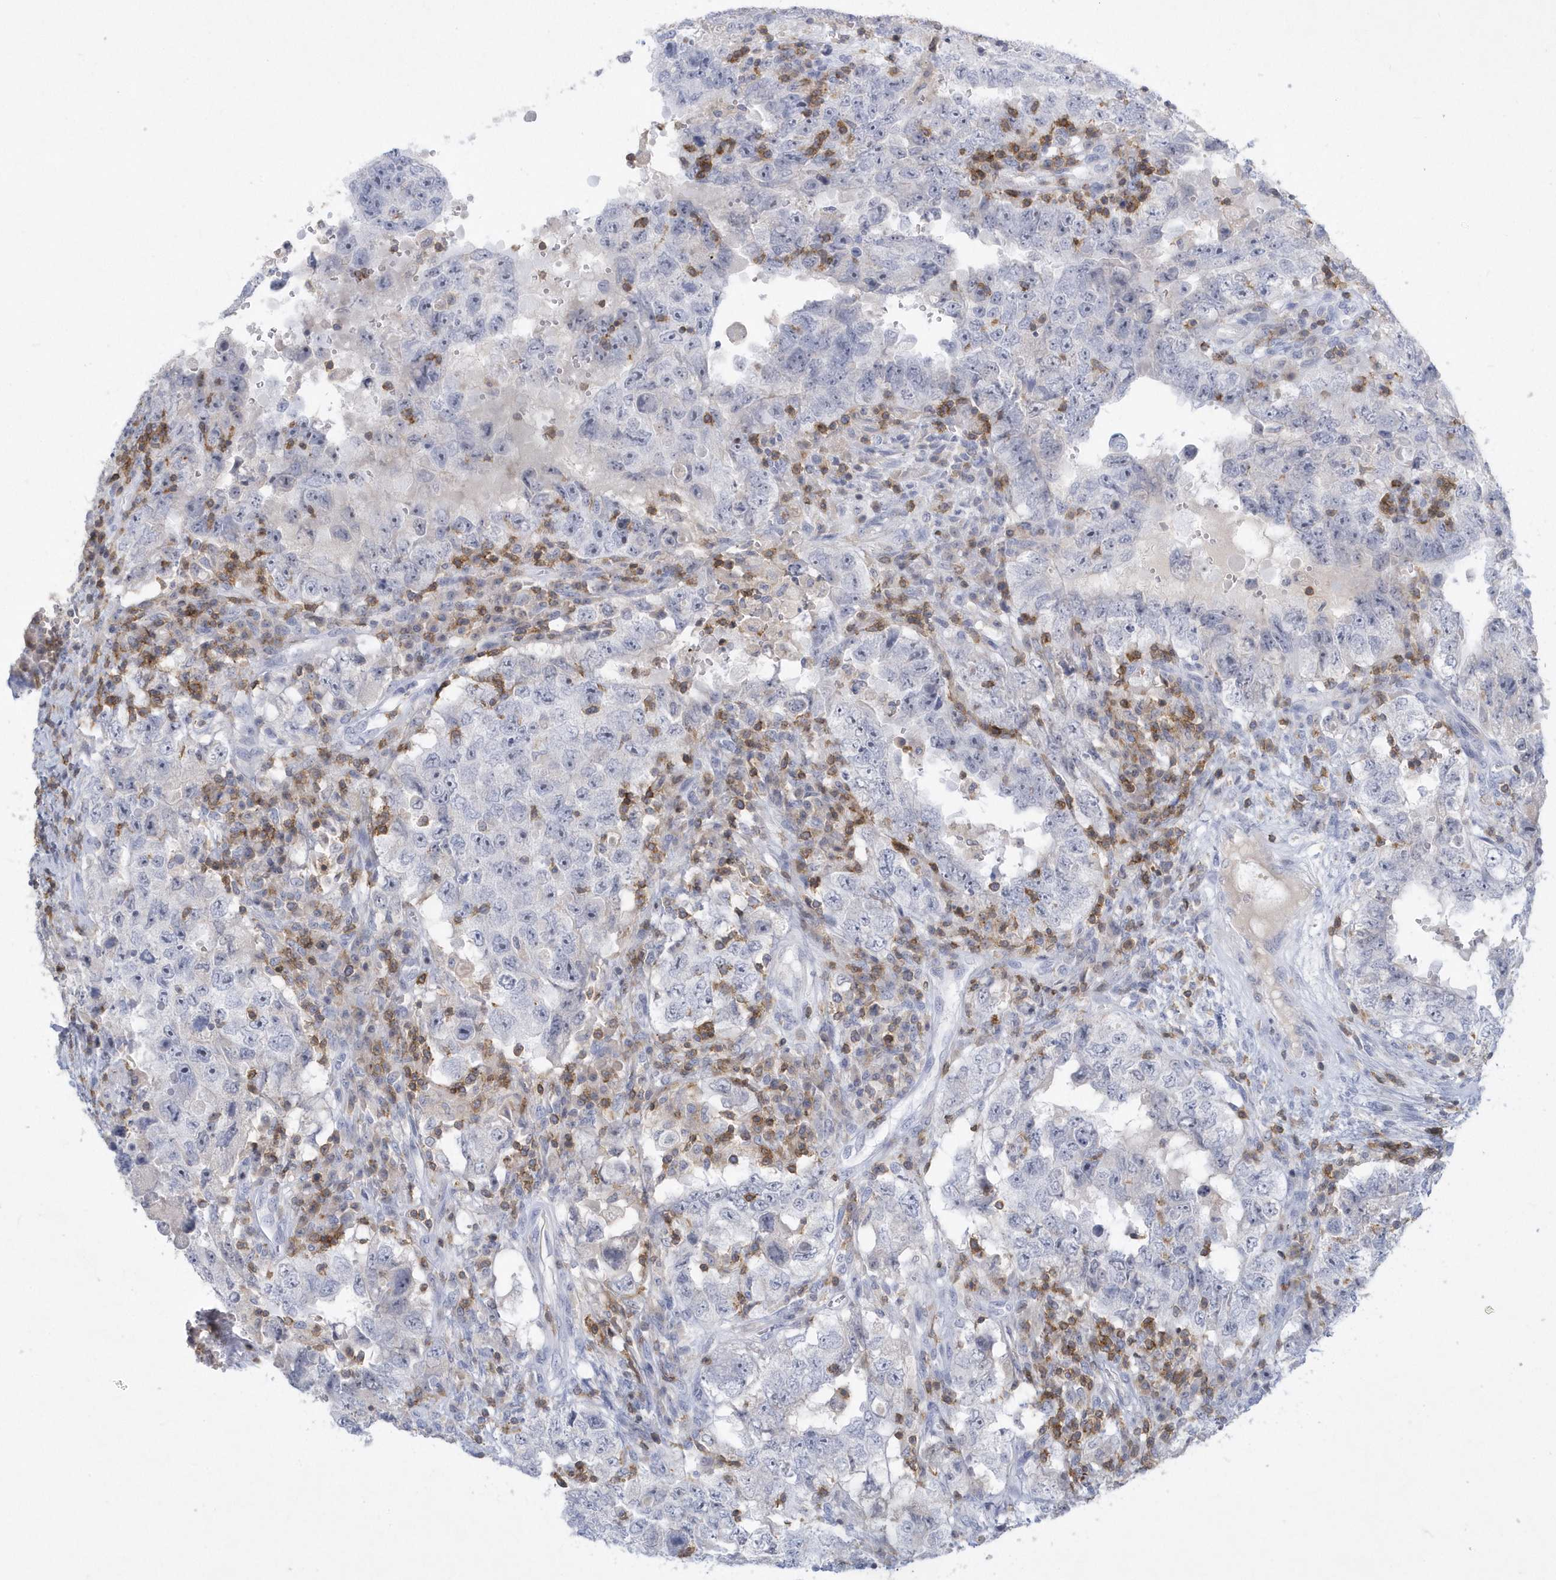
{"staining": {"intensity": "negative", "quantity": "none", "location": "none"}, "tissue": "testis cancer", "cell_type": "Tumor cells", "image_type": "cancer", "snomed": [{"axis": "morphology", "description": "Carcinoma, Embryonal, NOS"}, {"axis": "topography", "description": "Testis"}], "caption": "Photomicrograph shows no significant protein expression in tumor cells of testis embryonal carcinoma. (DAB (3,3'-diaminobenzidine) IHC visualized using brightfield microscopy, high magnification).", "gene": "PSD4", "patient": {"sex": "male", "age": 26}}